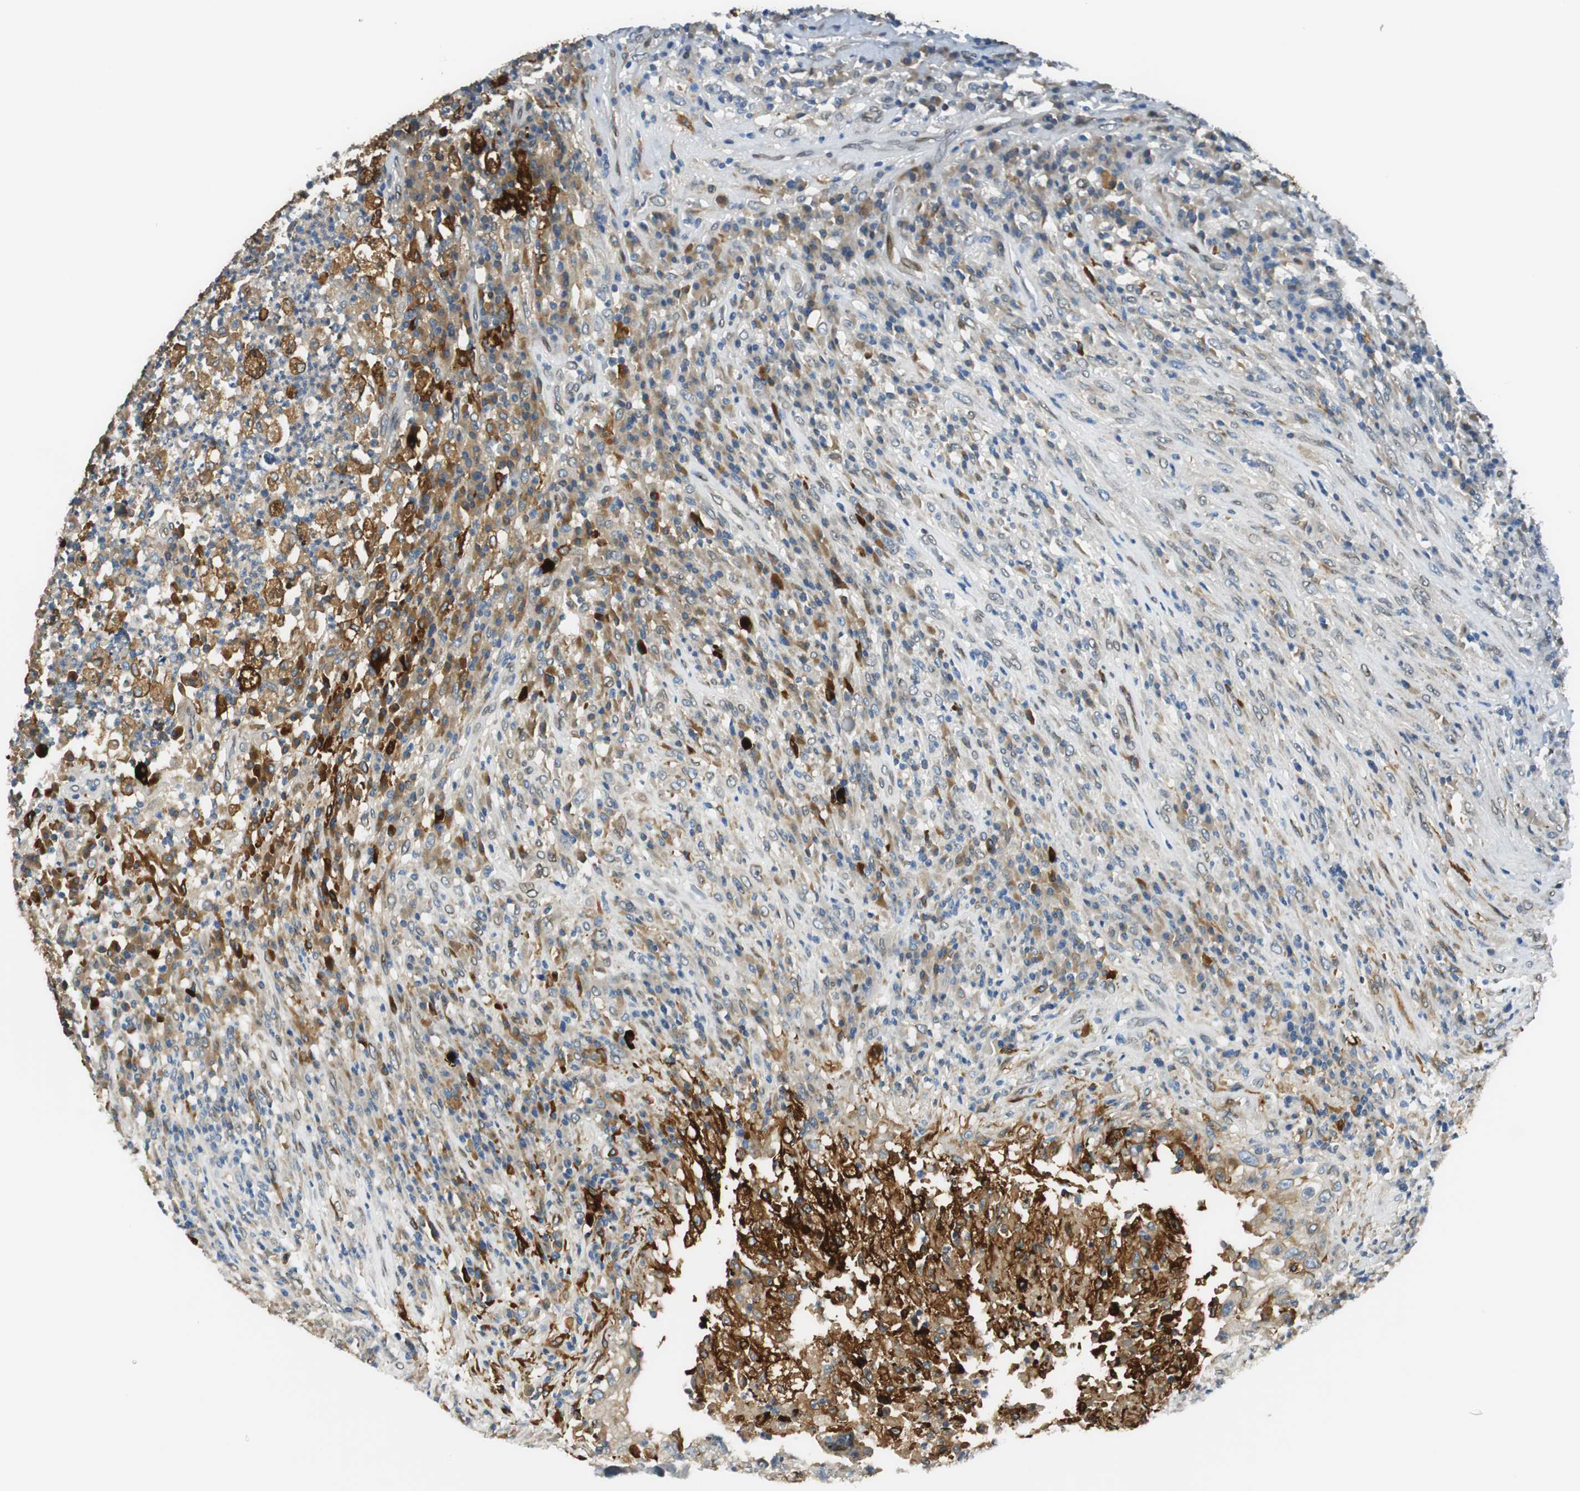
{"staining": {"intensity": "moderate", "quantity": "25%-75%", "location": "cytoplasmic/membranous"}, "tissue": "testis cancer", "cell_type": "Tumor cells", "image_type": "cancer", "snomed": [{"axis": "morphology", "description": "Necrosis, NOS"}, {"axis": "morphology", "description": "Carcinoma, Embryonal, NOS"}, {"axis": "topography", "description": "Testis"}], "caption": "Protein staining exhibits moderate cytoplasmic/membranous expression in approximately 25%-75% of tumor cells in testis cancer (embryonal carcinoma). The staining is performed using DAB (3,3'-diaminobenzidine) brown chromogen to label protein expression. The nuclei are counter-stained blue using hematoxylin.", "gene": "TMEM260", "patient": {"sex": "male", "age": 19}}